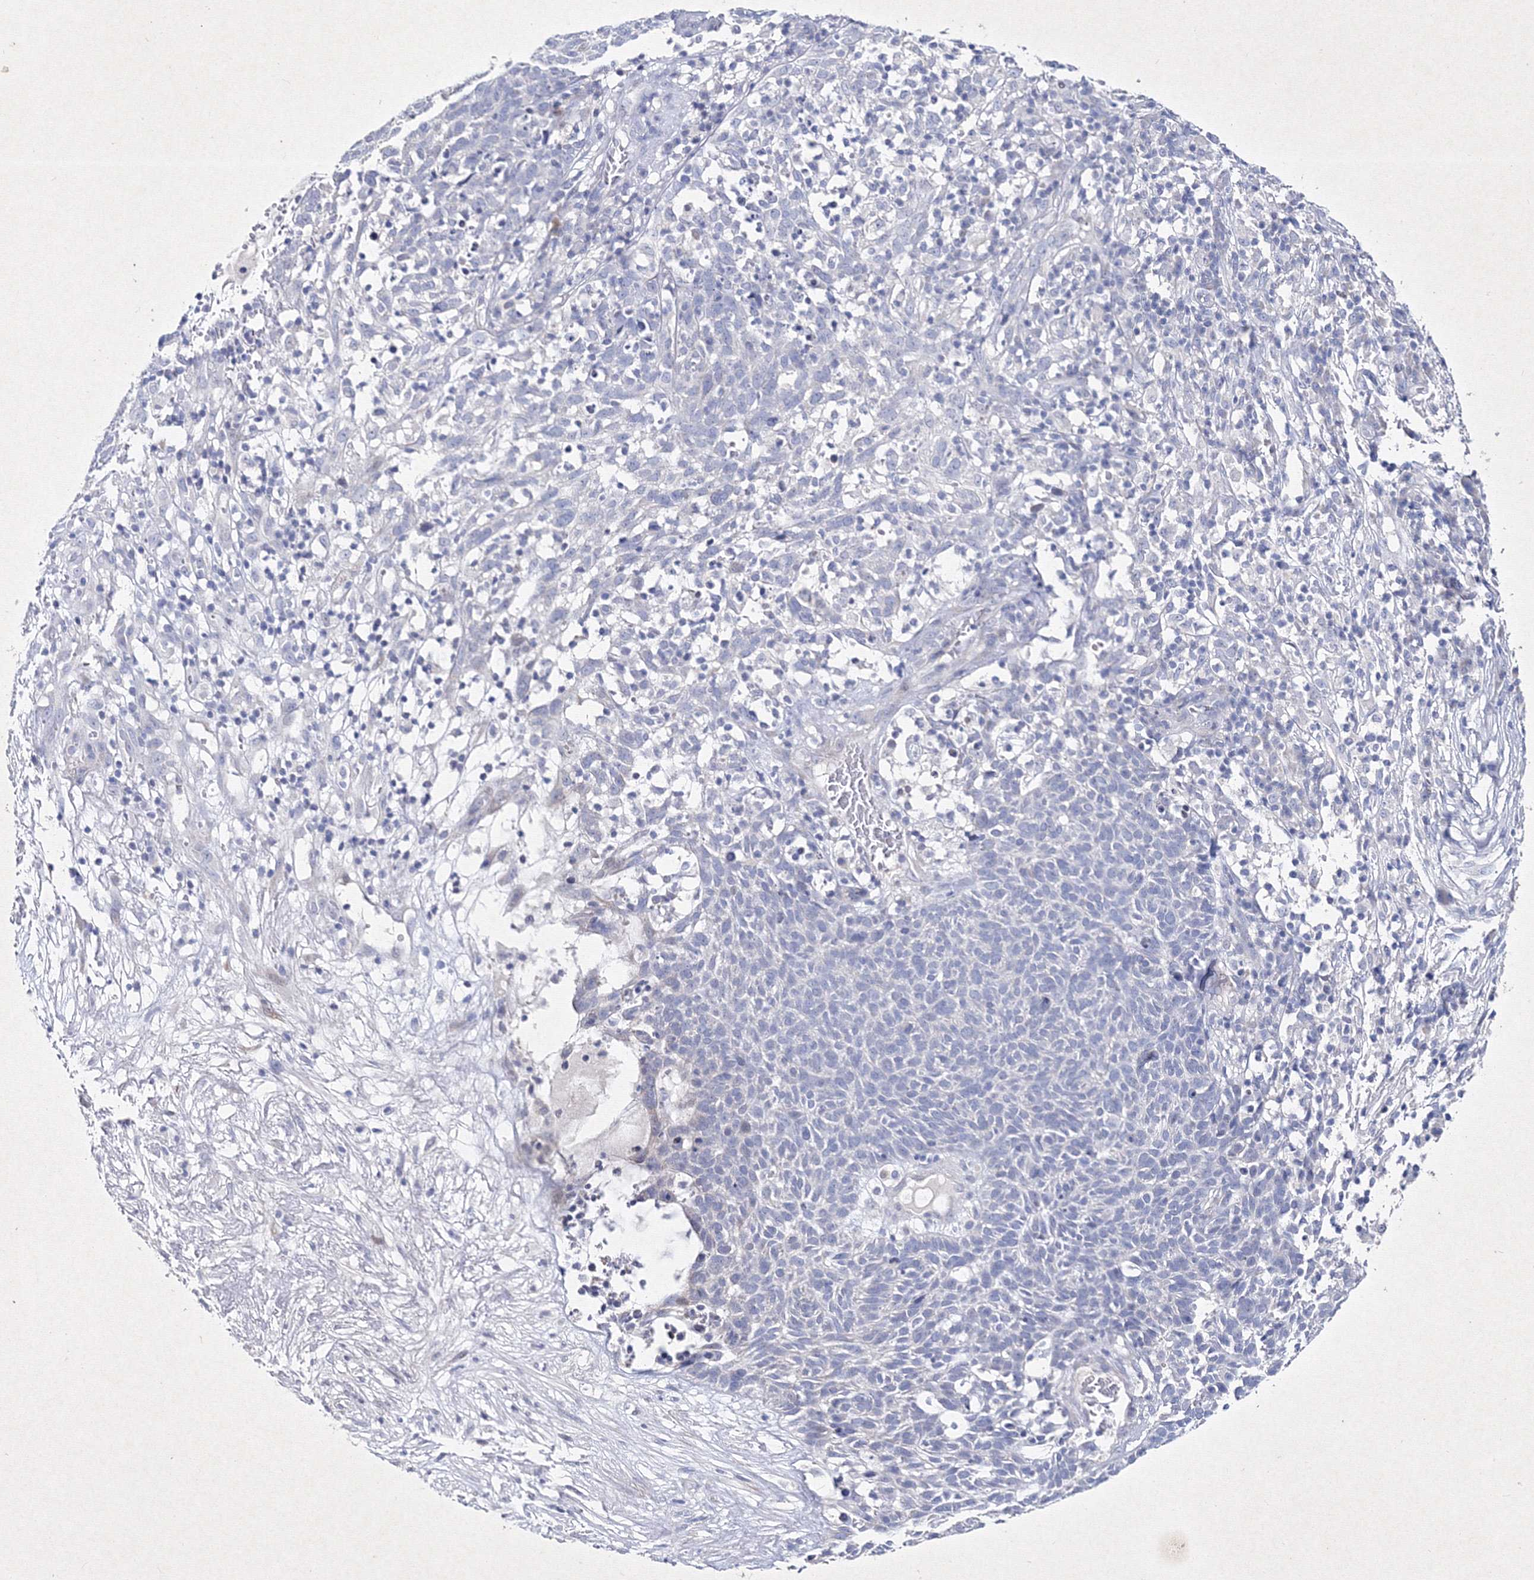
{"staining": {"intensity": "negative", "quantity": "none", "location": "none"}, "tissue": "skin cancer", "cell_type": "Tumor cells", "image_type": "cancer", "snomed": [{"axis": "morphology", "description": "Squamous cell carcinoma, NOS"}, {"axis": "topography", "description": "Skin"}], "caption": "Immunohistochemistry of human skin squamous cell carcinoma exhibits no positivity in tumor cells. (DAB (3,3'-diaminobenzidine) IHC, high magnification).", "gene": "SMIM29", "patient": {"sex": "female", "age": 90}}